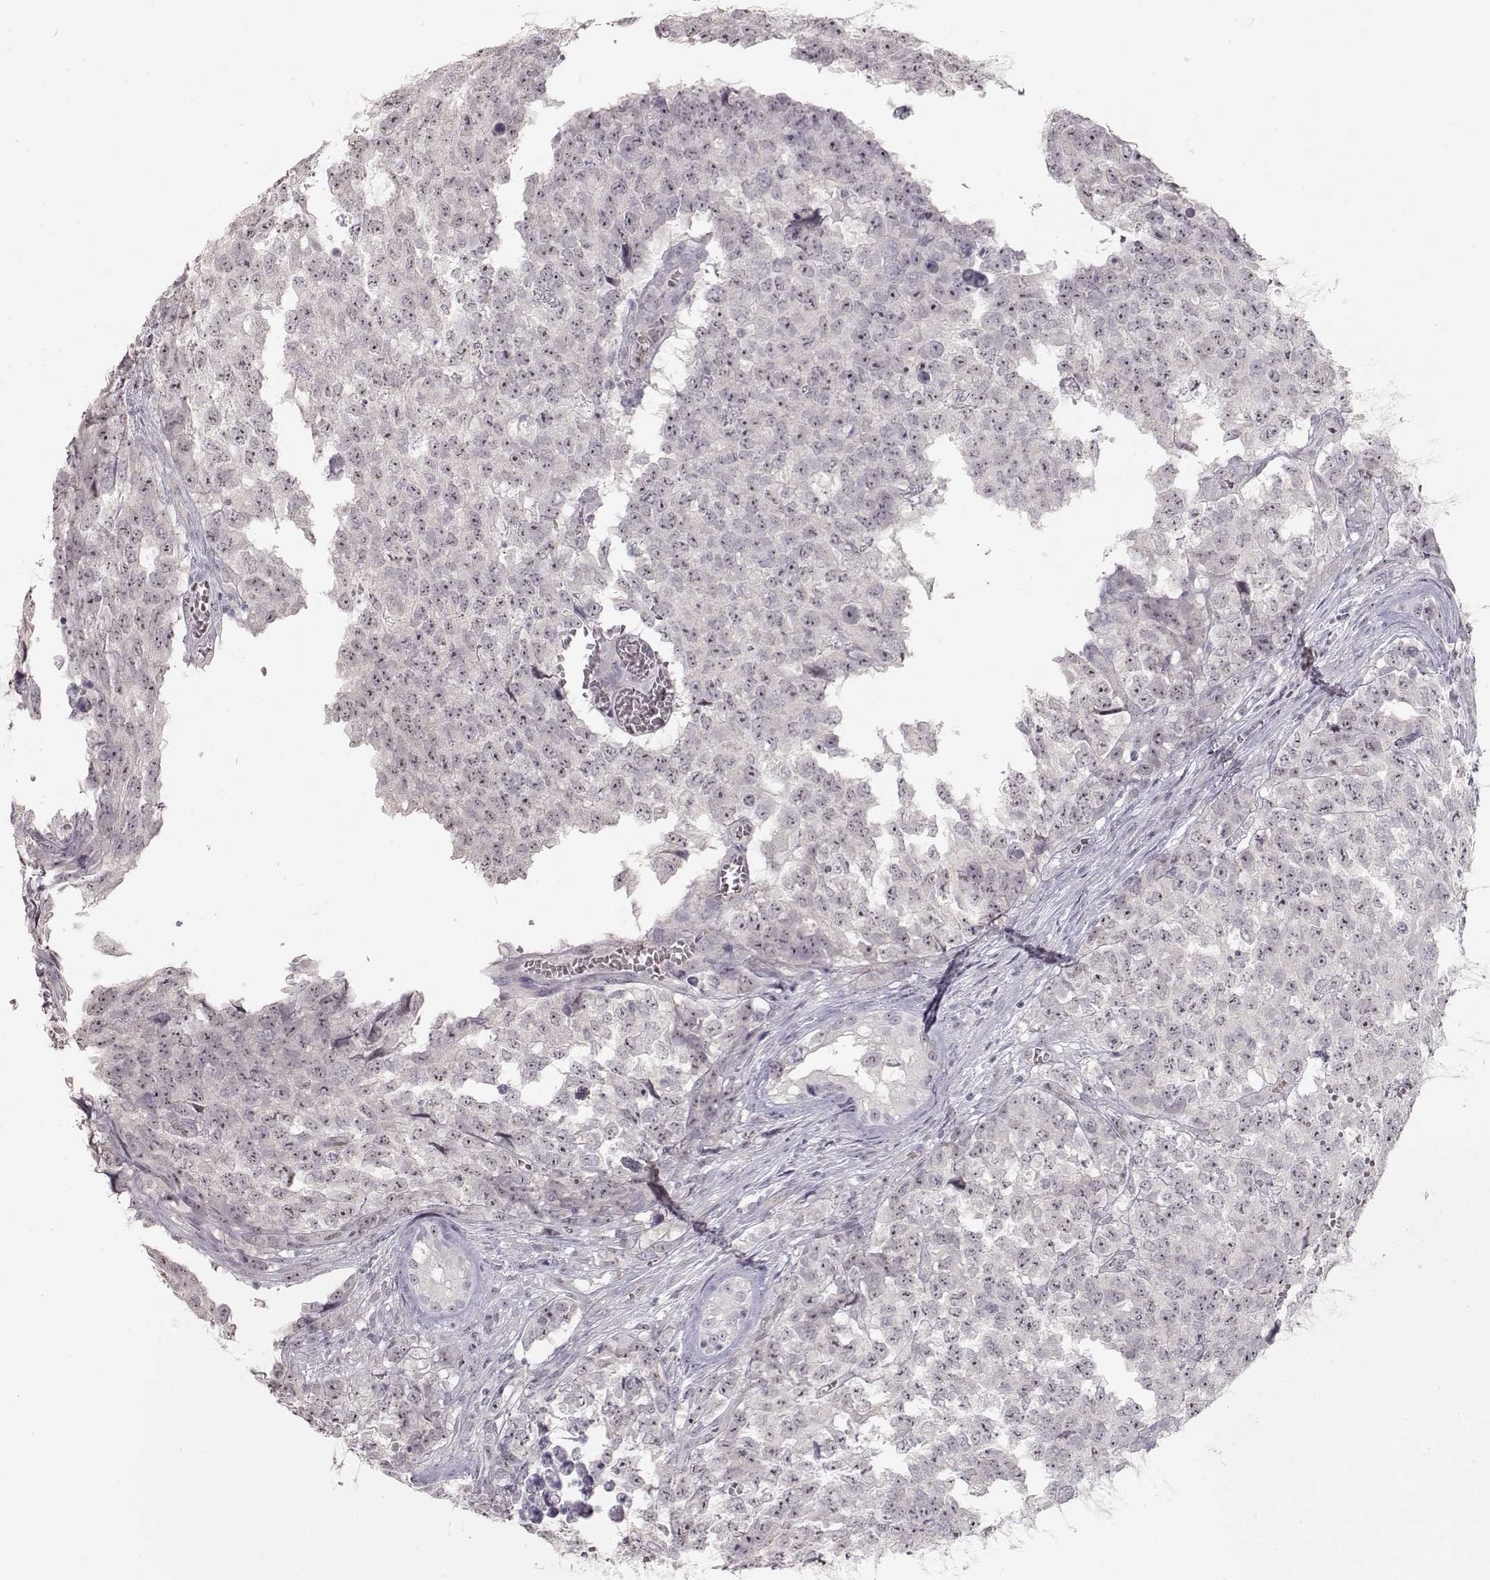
{"staining": {"intensity": "negative", "quantity": "none", "location": "none"}, "tissue": "testis cancer", "cell_type": "Tumor cells", "image_type": "cancer", "snomed": [{"axis": "morphology", "description": "Carcinoma, Embryonal, NOS"}, {"axis": "topography", "description": "Testis"}], "caption": "An immunohistochemistry (IHC) micrograph of testis cancer (embryonal carcinoma) is shown. There is no staining in tumor cells of testis cancer (embryonal carcinoma).", "gene": "FAM205A", "patient": {"sex": "male", "age": 23}}